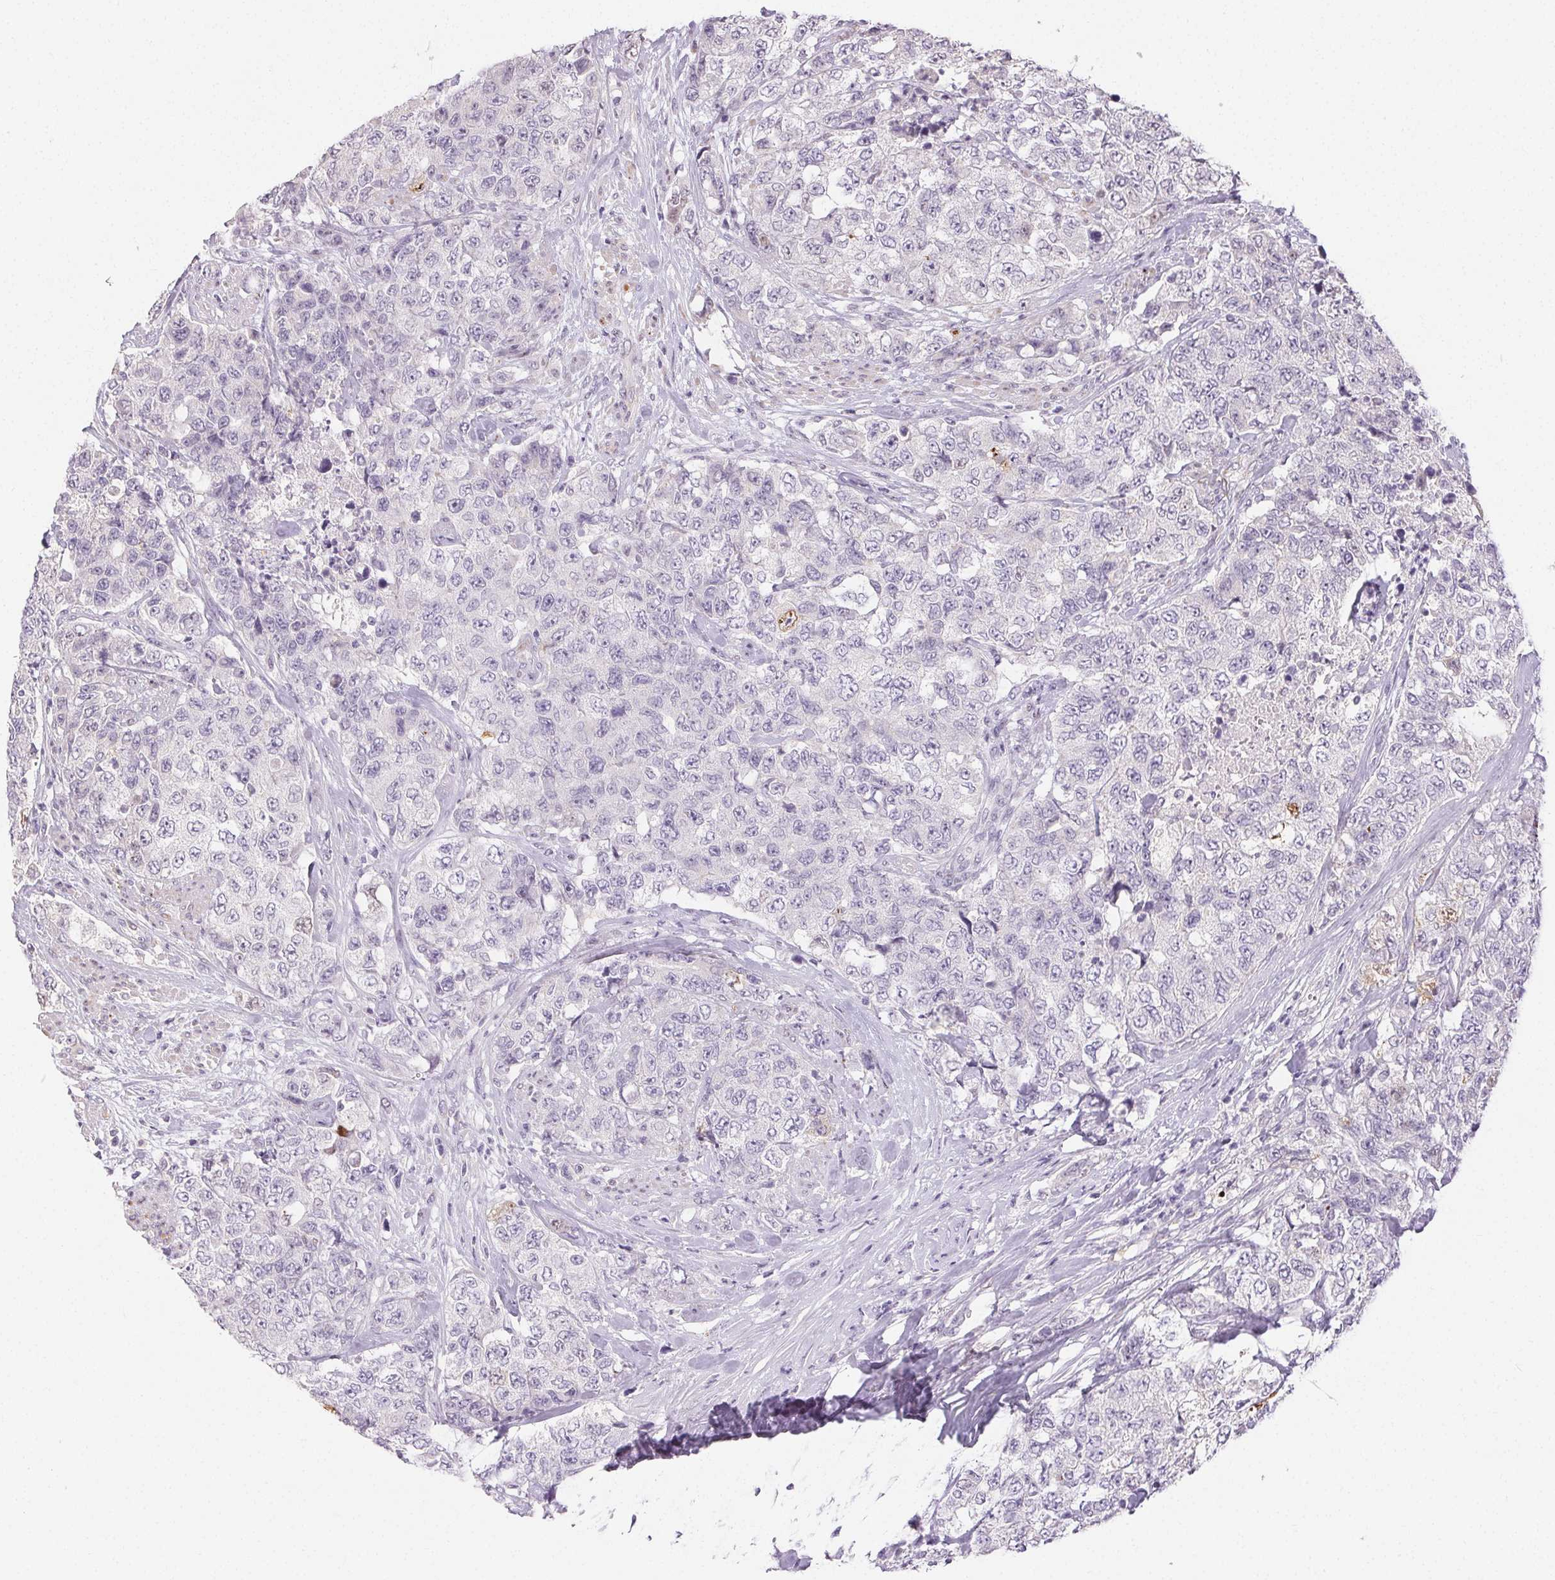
{"staining": {"intensity": "negative", "quantity": "none", "location": "none"}, "tissue": "urothelial cancer", "cell_type": "Tumor cells", "image_type": "cancer", "snomed": [{"axis": "morphology", "description": "Urothelial carcinoma, High grade"}, {"axis": "topography", "description": "Urinary bladder"}], "caption": "DAB (3,3'-diaminobenzidine) immunohistochemical staining of human urothelial cancer exhibits no significant staining in tumor cells.", "gene": "RPGRIP1", "patient": {"sex": "female", "age": 78}}